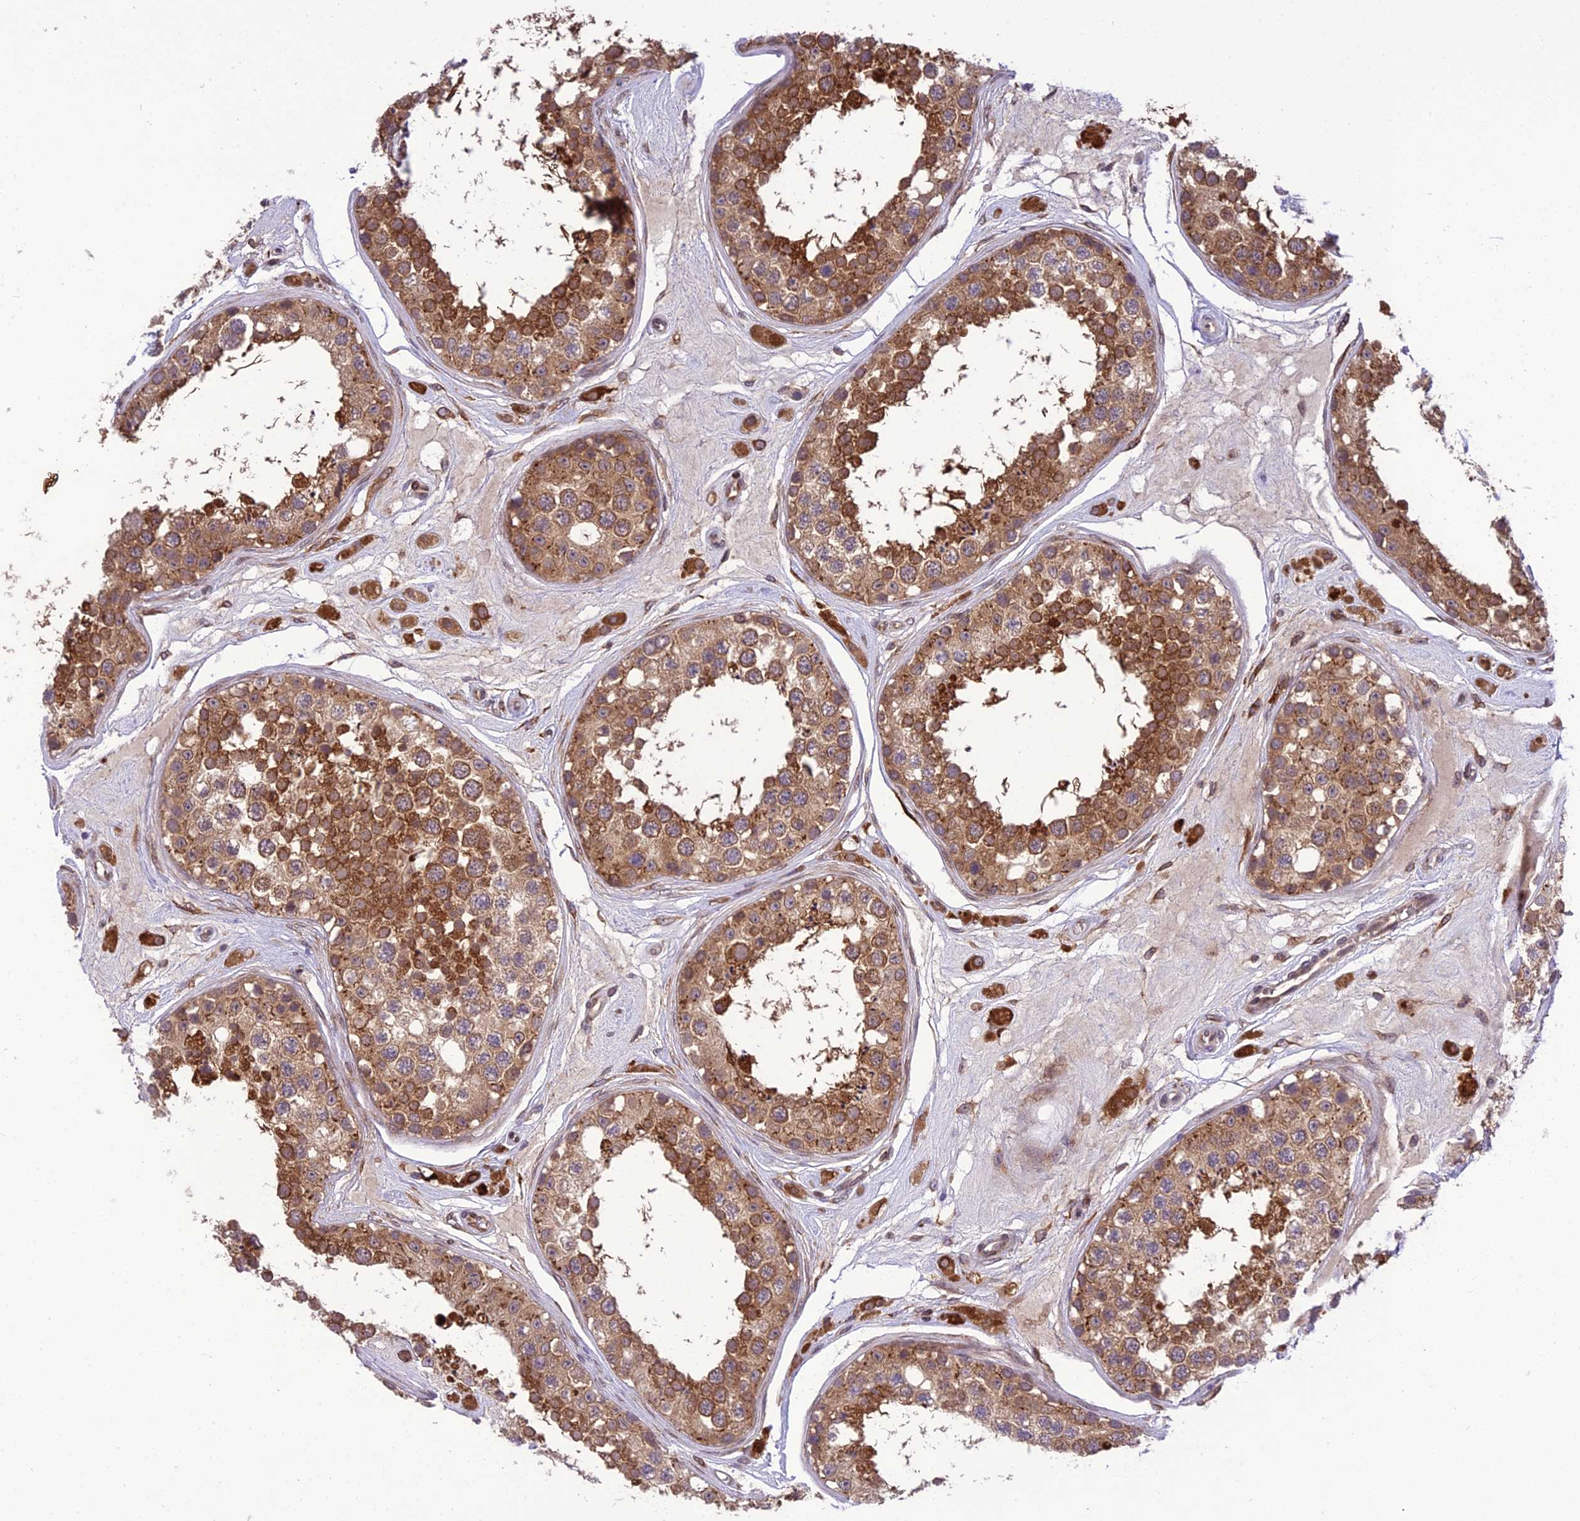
{"staining": {"intensity": "strong", "quantity": ">75%", "location": "cytoplasmic/membranous"}, "tissue": "testis", "cell_type": "Cells in seminiferous ducts", "image_type": "normal", "snomed": [{"axis": "morphology", "description": "Normal tissue, NOS"}, {"axis": "topography", "description": "Testis"}], "caption": "Testis stained with DAB IHC shows high levels of strong cytoplasmic/membranous staining in about >75% of cells in seminiferous ducts. (Brightfield microscopy of DAB IHC at high magnification).", "gene": "DHCR7", "patient": {"sex": "male", "age": 25}}